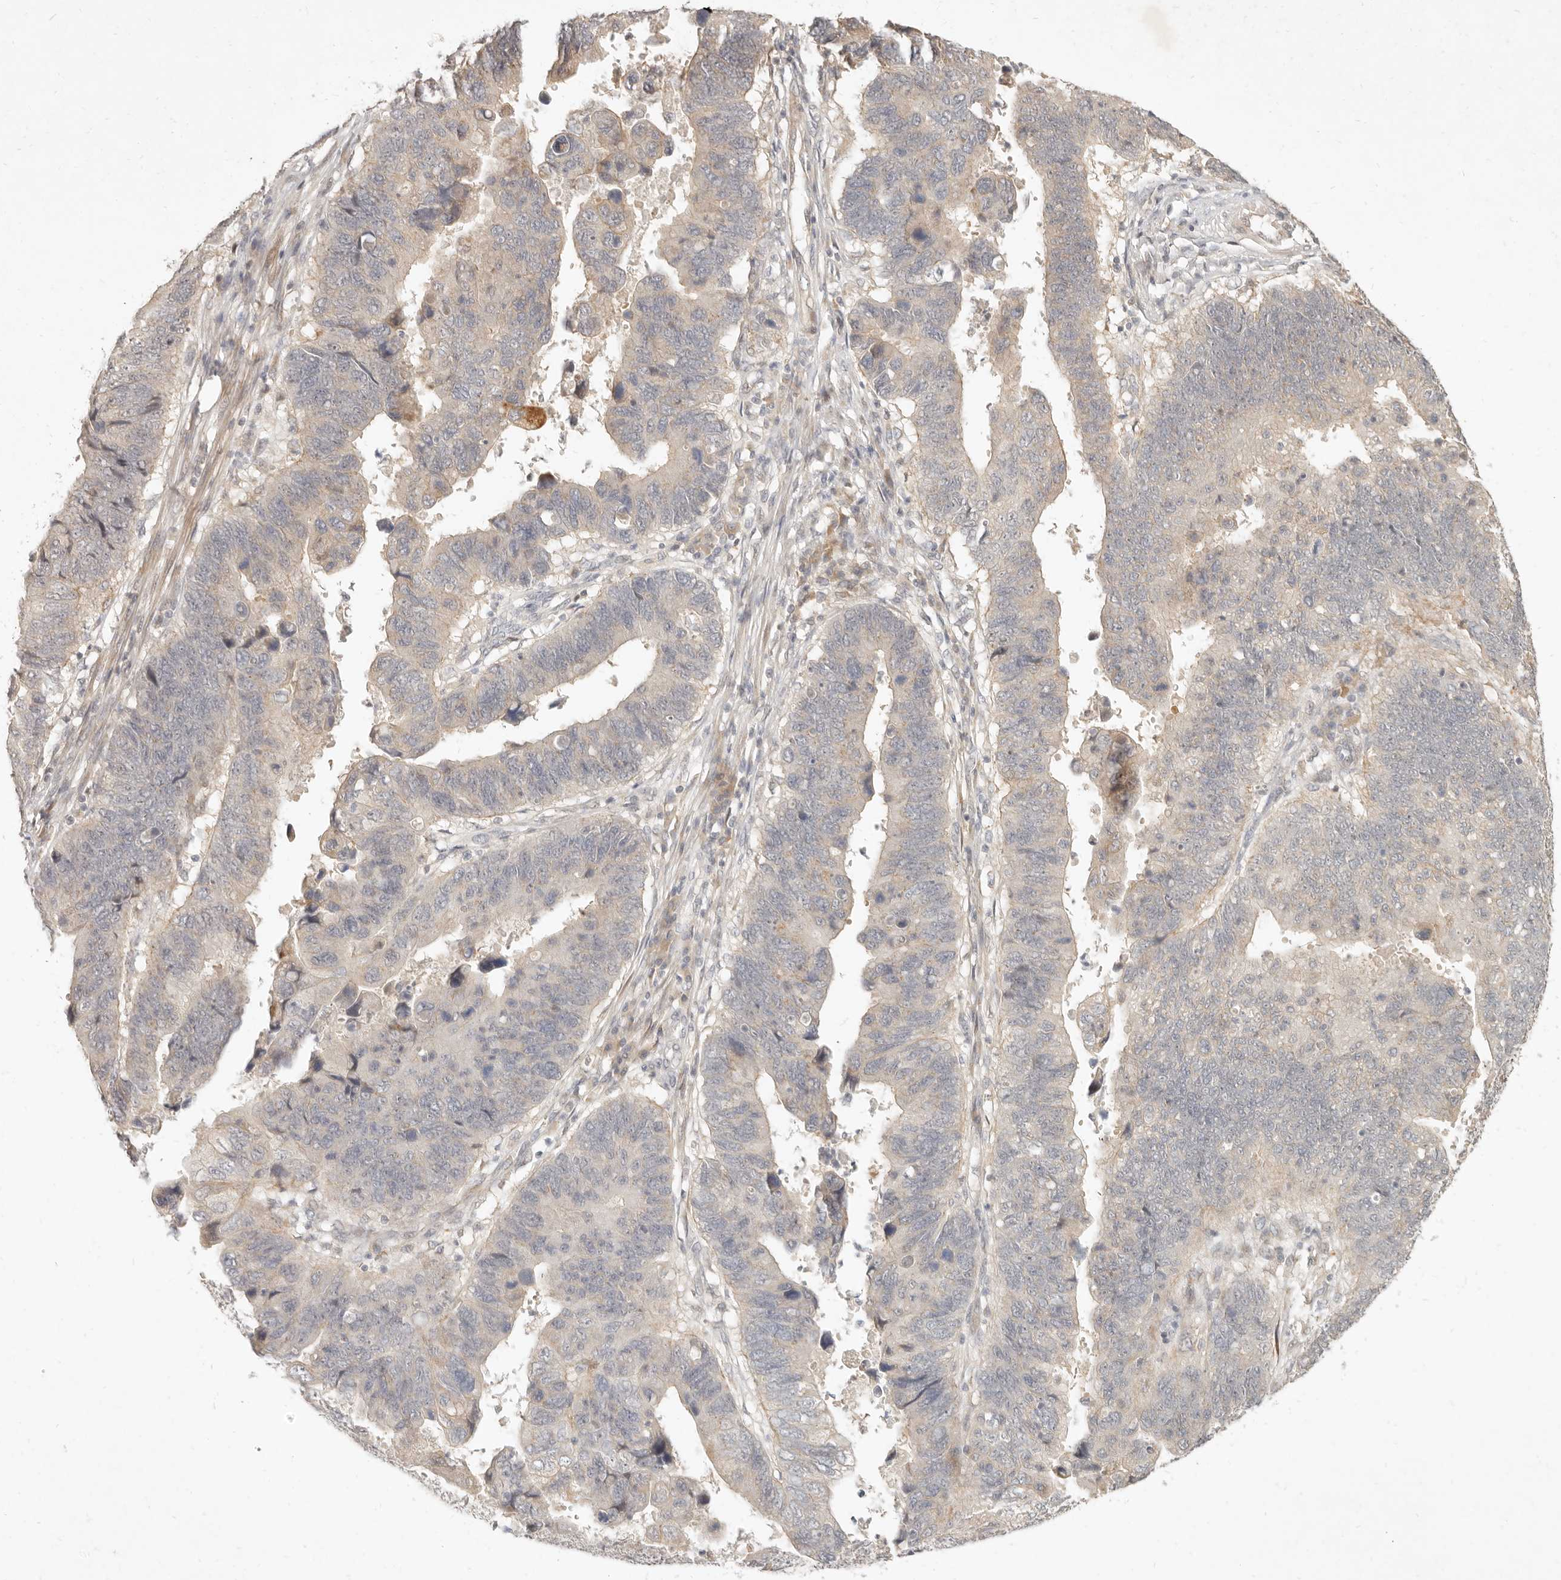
{"staining": {"intensity": "weak", "quantity": "25%-75%", "location": "cytoplasmic/membranous"}, "tissue": "stomach cancer", "cell_type": "Tumor cells", "image_type": "cancer", "snomed": [{"axis": "morphology", "description": "Adenocarcinoma, NOS"}, {"axis": "topography", "description": "Stomach"}], "caption": "Brown immunohistochemical staining in stomach cancer (adenocarcinoma) demonstrates weak cytoplasmic/membranous staining in about 25%-75% of tumor cells.", "gene": "UBXN11", "patient": {"sex": "male", "age": 59}}